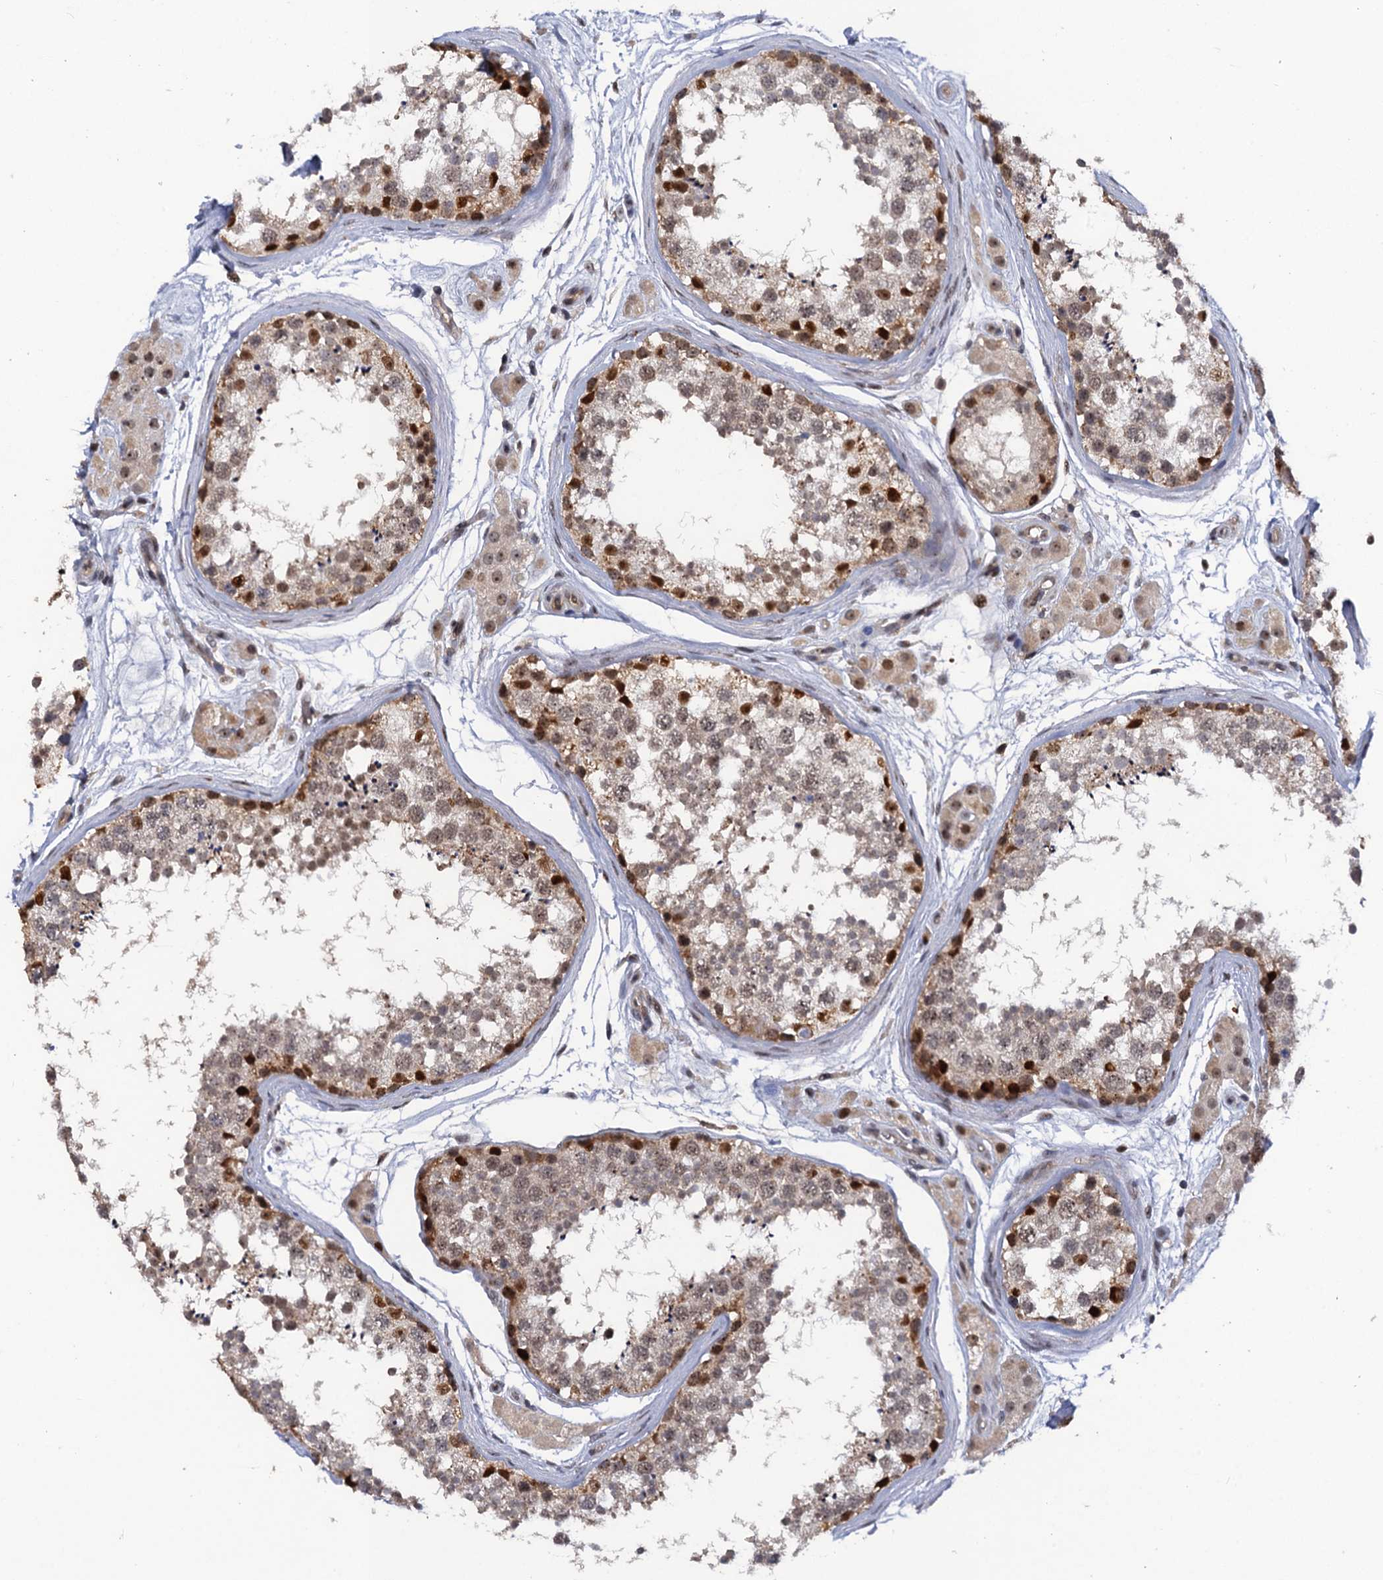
{"staining": {"intensity": "strong", "quantity": "<25%", "location": "nuclear"}, "tissue": "testis", "cell_type": "Cells in seminiferous ducts", "image_type": "normal", "snomed": [{"axis": "morphology", "description": "Normal tissue, NOS"}, {"axis": "topography", "description": "Testis"}], "caption": "Human testis stained for a protein (brown) demonstrates strong nuclear positive staining in about <25% of cells in seminiferous ducts.", "gene": "ZAR1L", "patient": {"sex": "male", "age": 56}}